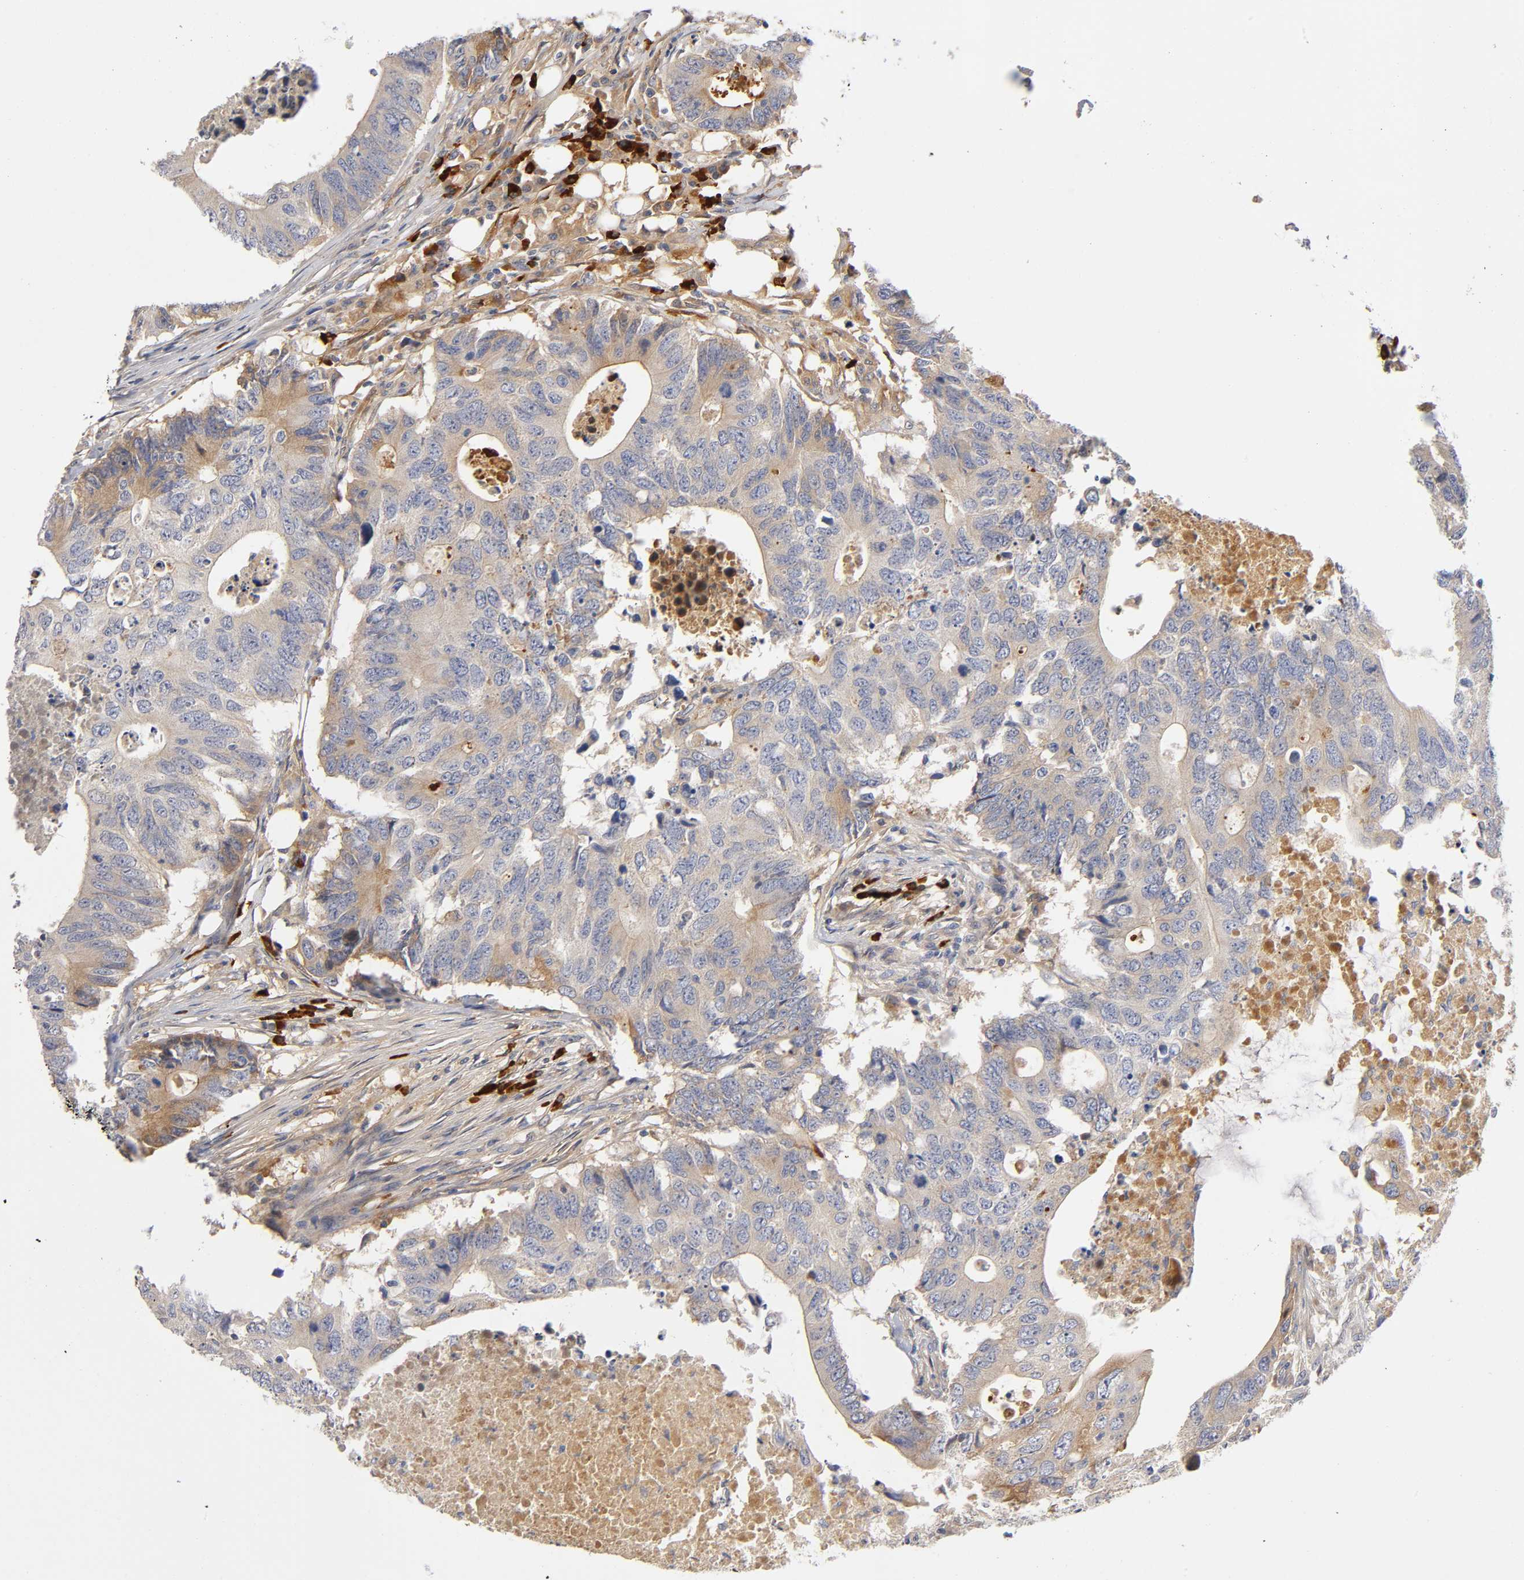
{"staining": {"intensity": "moderate", "quantity": "25%-75%", "location": "cytoplasmic/membranous"}, "tissue": "colorectal cancer", "cell_type": "Tumor cells", "image_type": "cancer", "snomed": [{"axis": "morphology", "description": "Adenocarcinoma, NOS"}, {"axis": "topography", "description": "Colon"}], "caption": "Colorectal cancer stained for a protein (brown) shows moderate cytoplasmic/membranous positive positivity in about 25%-75% of tumor cells.", "gene": "NOVA1", "patient": {"sex": "male", "age": 71}}